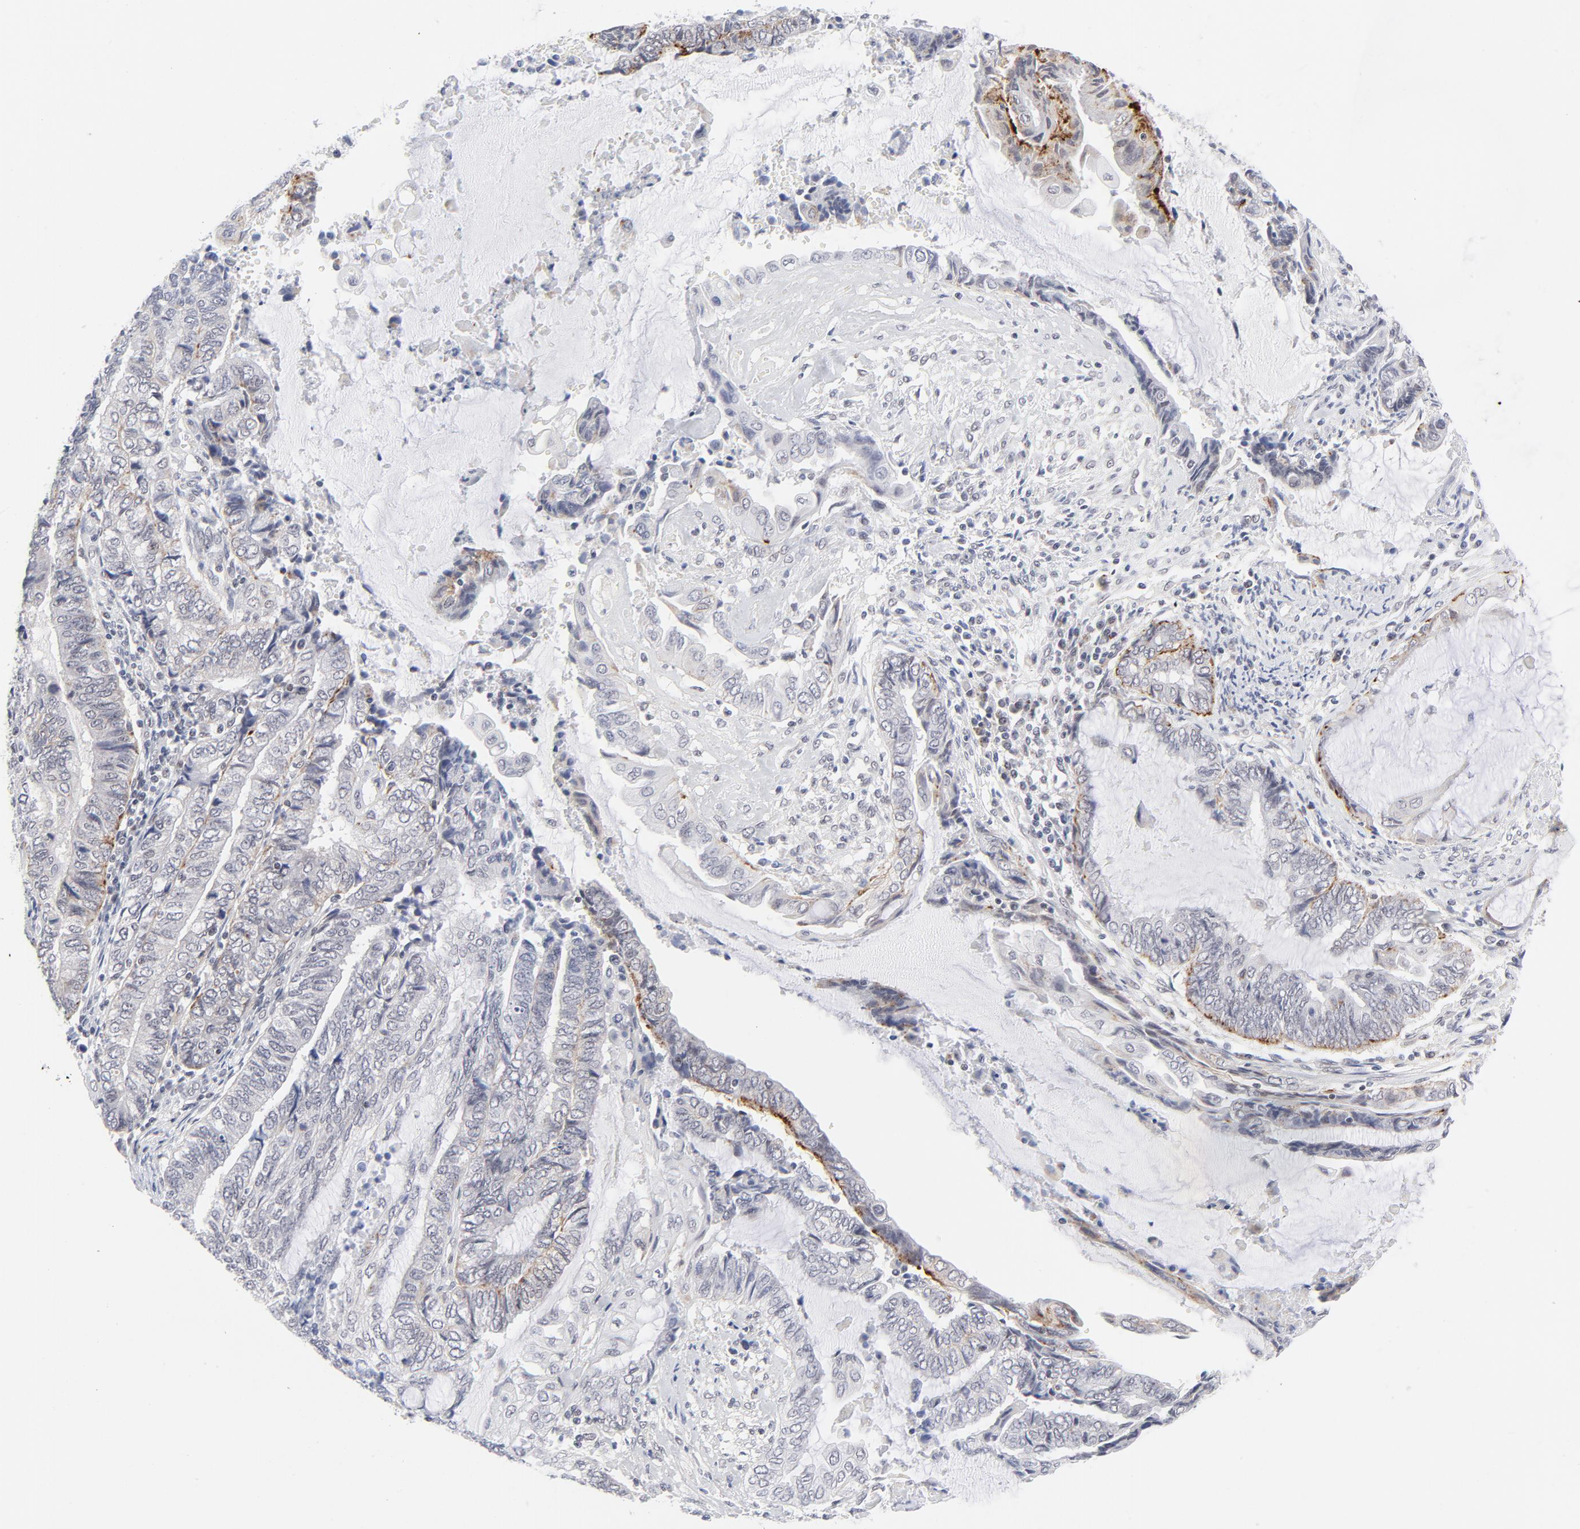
{"staining": {"intensity": "moderate", "quantity": "<25%", "location": "cytoplasmic/membranous"}, "tissue": "endometrial cancer", "cell_type": "Tumor cells", "image_type": "cancer", "snomed": [{"axis": "morphology", "description": "Adenocarcinoma, NOS"}, {"axis": "topography", "description": "Uterus"}, {"axis": "topography", "description": "Endometrium"}], "caption": "Immunohistochemical staining of endometrial adenocarcinoma demonstrates low levels of moderate cytoplasmic/membranous protein staining in about <25% of tumor cells. (IHC, brightfield microscopy, high magnification).", "gene": "BAP1", "patient": {"sex": "female", "age": 70}}